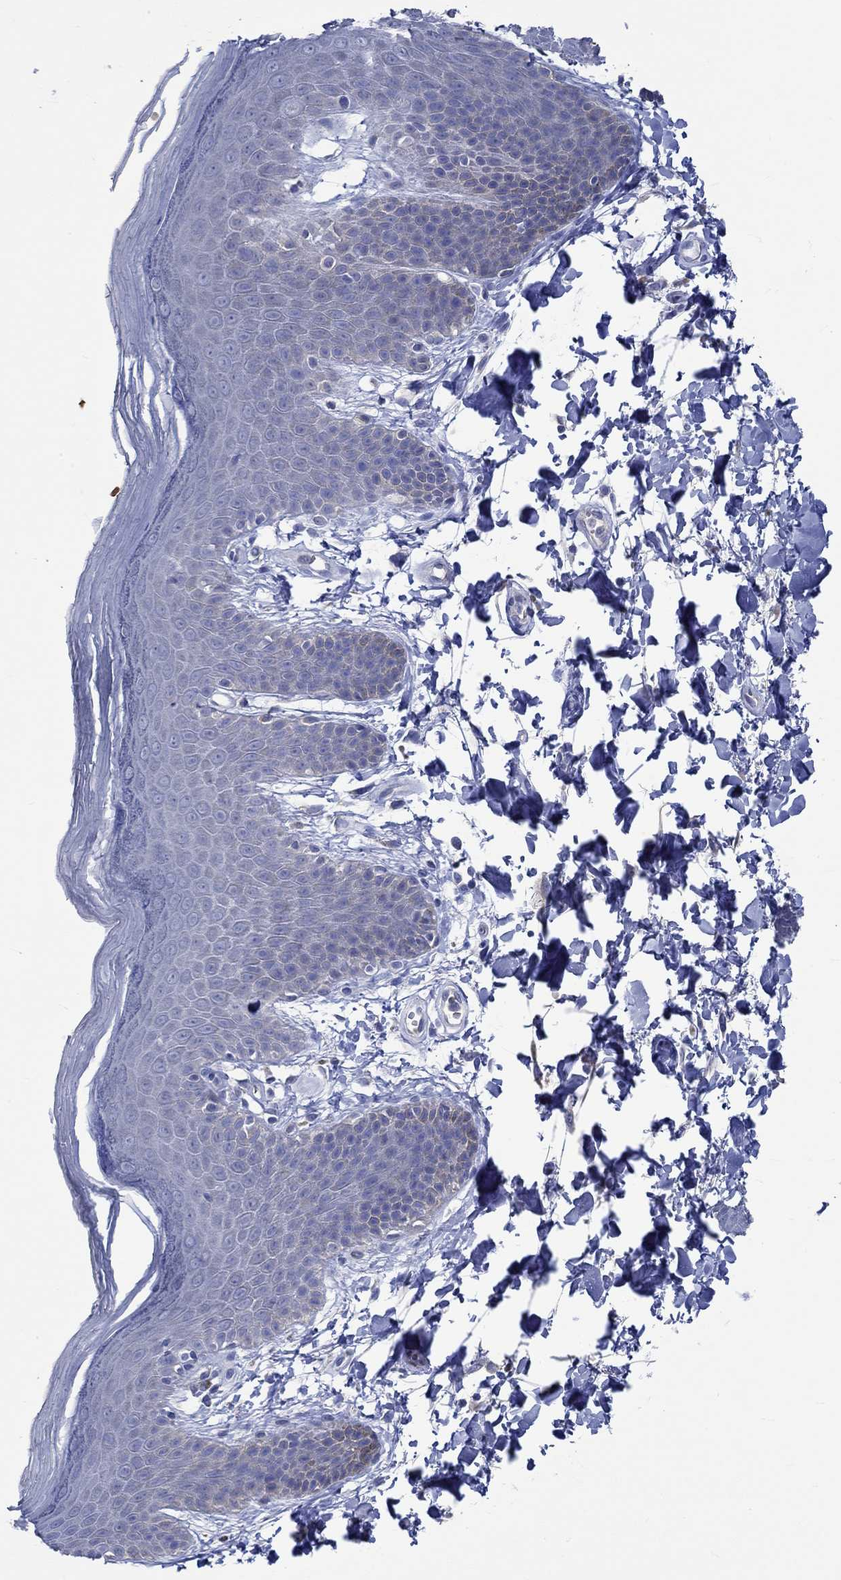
{"staining": {"intensity": "negative", "quantity": "none", "location": "none"}, "tissue": "skin", "cell_type": "Epidermal cells", "image_type": "normal", "snomed": [{"axis": "morphology", "description": "Normal tissue, NOS"}, {"axis": "topography", "description": "Anal"}], "caption": "This is an immunohistochemistry (IHC) image of unremarkable skin. There is no positivity in epidermal cells.", "gene": "KCNA1", "patient": {"sex": "male", "age": 53}}